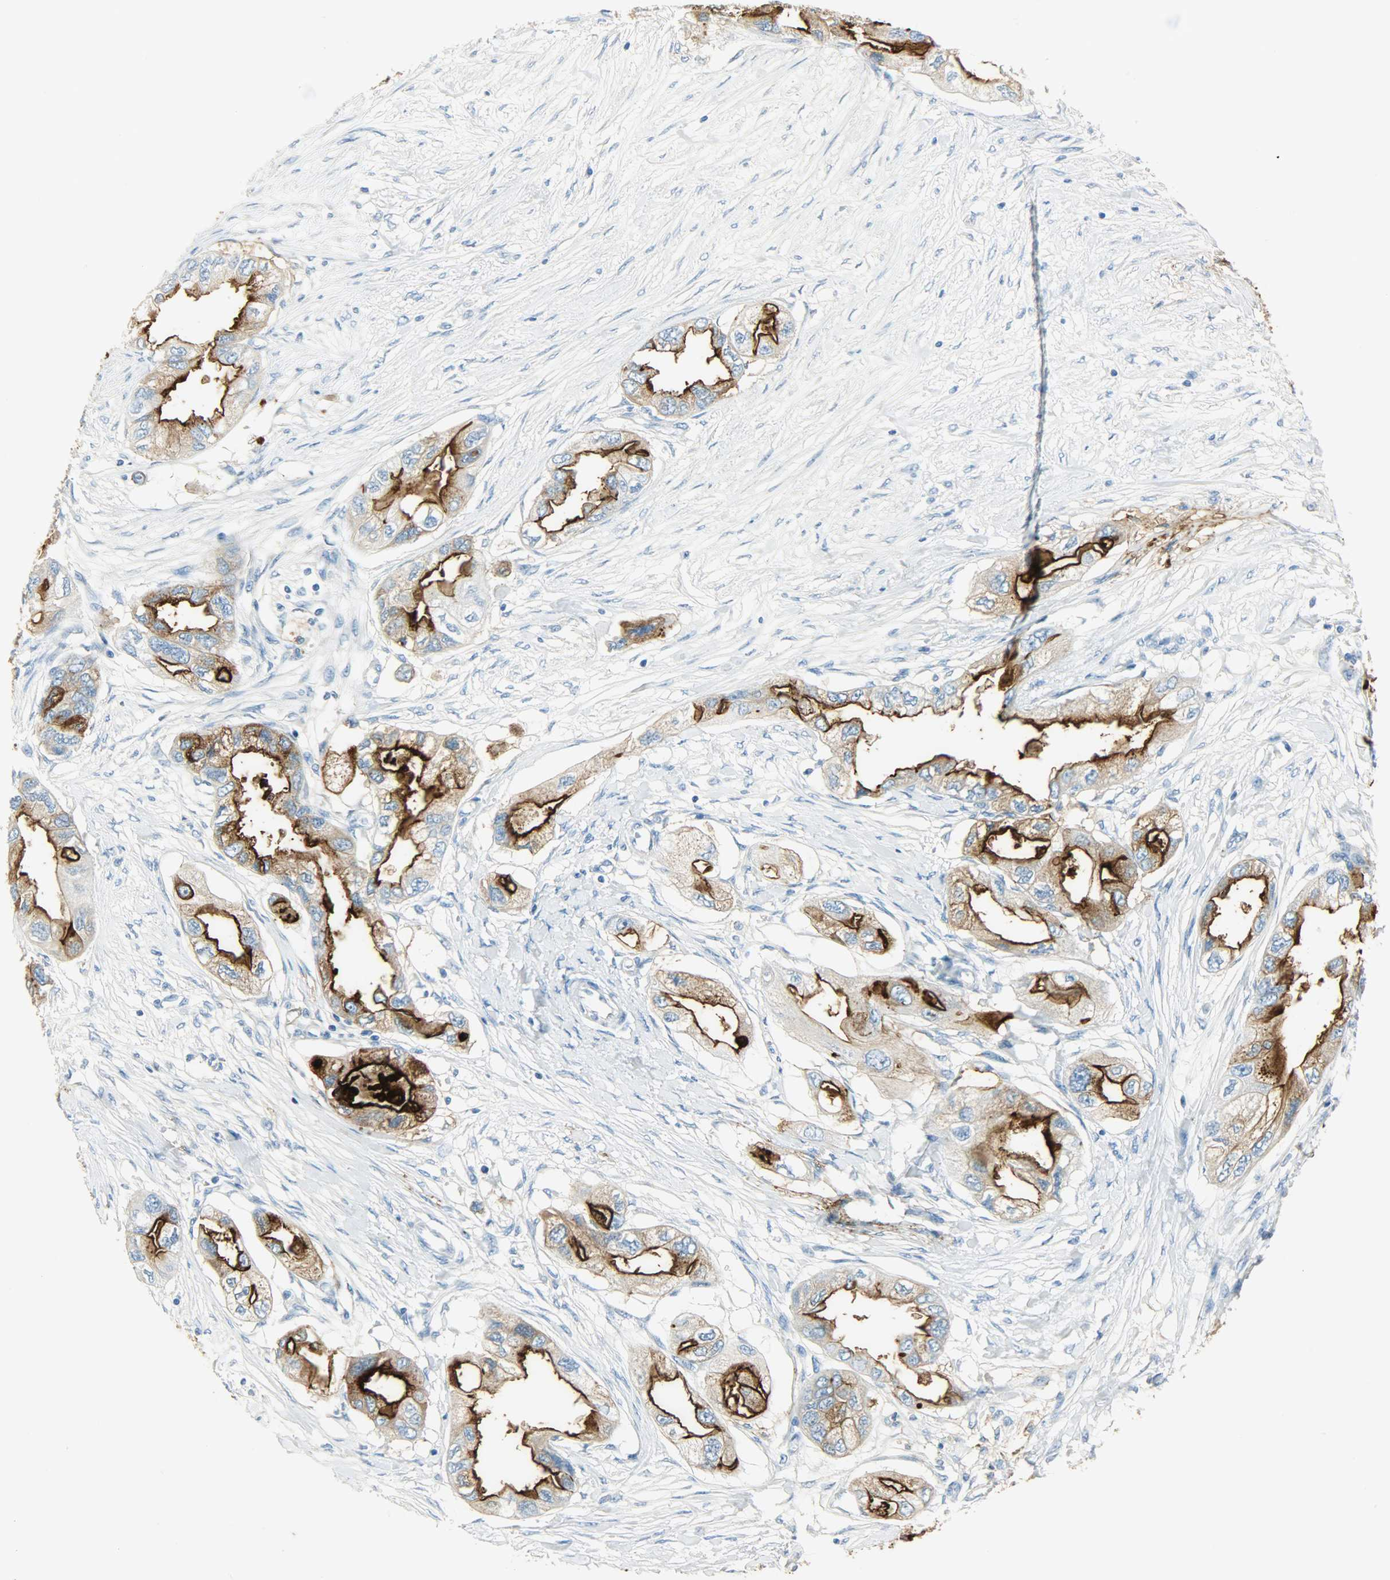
{"staining": {"intensity": "strong", "quantity": ">75%", "location": "cytoplasmic/membranous"}, "tissue": "endometrial cancer", "cell_type": "Tumor cells", "image_type": "cancer", "snomed": [{"axis": "morphology", "description": "Adenocarcinoma, NOS"}, {"axis": "topography", "description": "Endometrium"}], "caption": "Adenocarcinoma (endometrial) stained with immunohistochemistry shows strong cytoplasmic/membranous expression in about >75% of tumor cells.", "gene": "PROM1", "patient": {"sex": "female", "age": 67}}